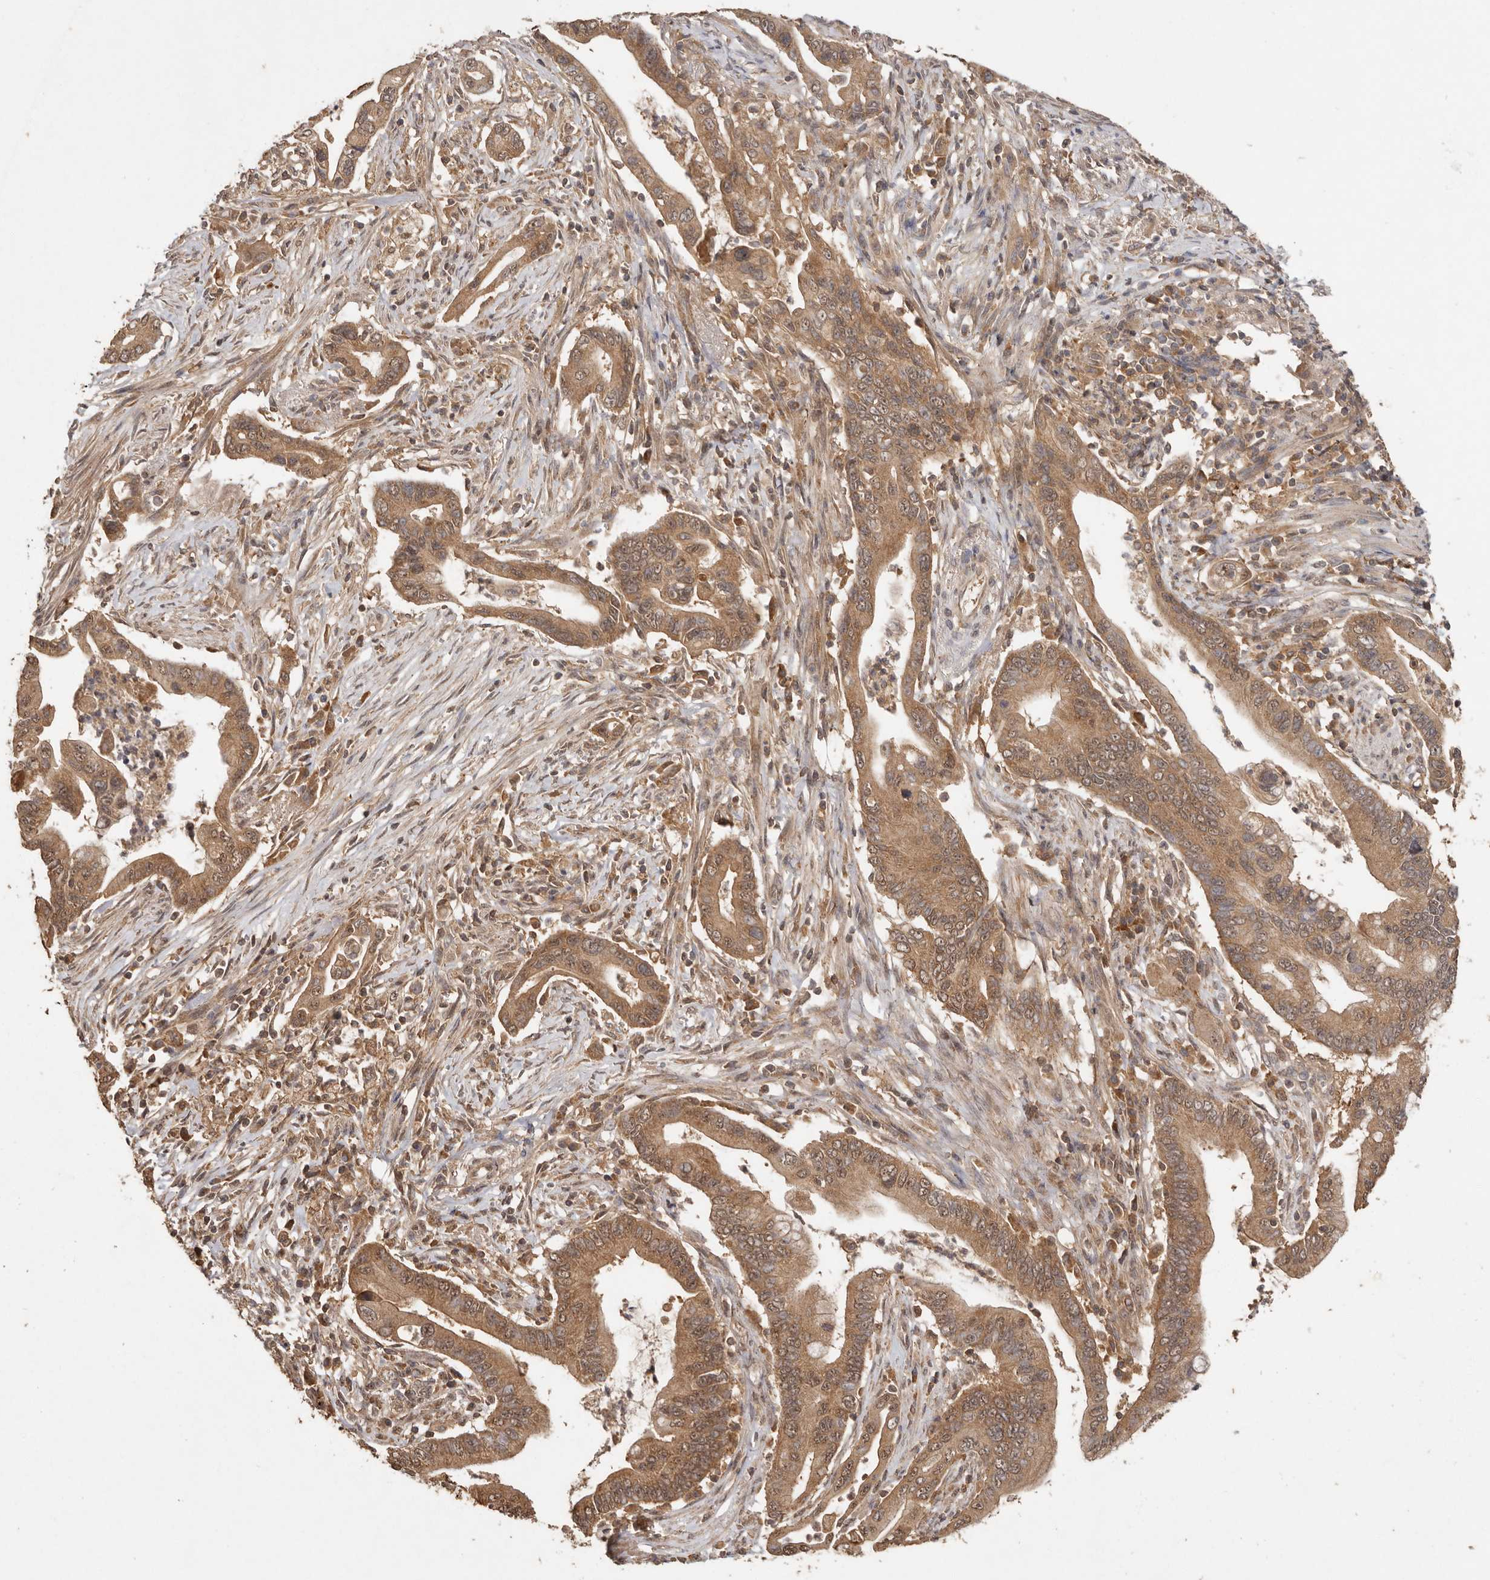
{"staining": {"intensity": "moderate", "quantity": ">75%", "location": "cytoplasmic/membranous,nuclear"}, "tissue": "pancreatic cancer", "cell_type": "Tumor cells", "image_type": "cancer", "snomed": [{"axis": "morphology", "description": "Adenocarcinoma, NOS"}, {"axis": "topography", "description": "Pancreas"}], "caption": "Human adenocarcinoma (pancreatic) stained with a protein marker exhibits moderate staining in tumor cells.", "gene": "RWDD1", "patient": {"sex": "male", "age": 78}}